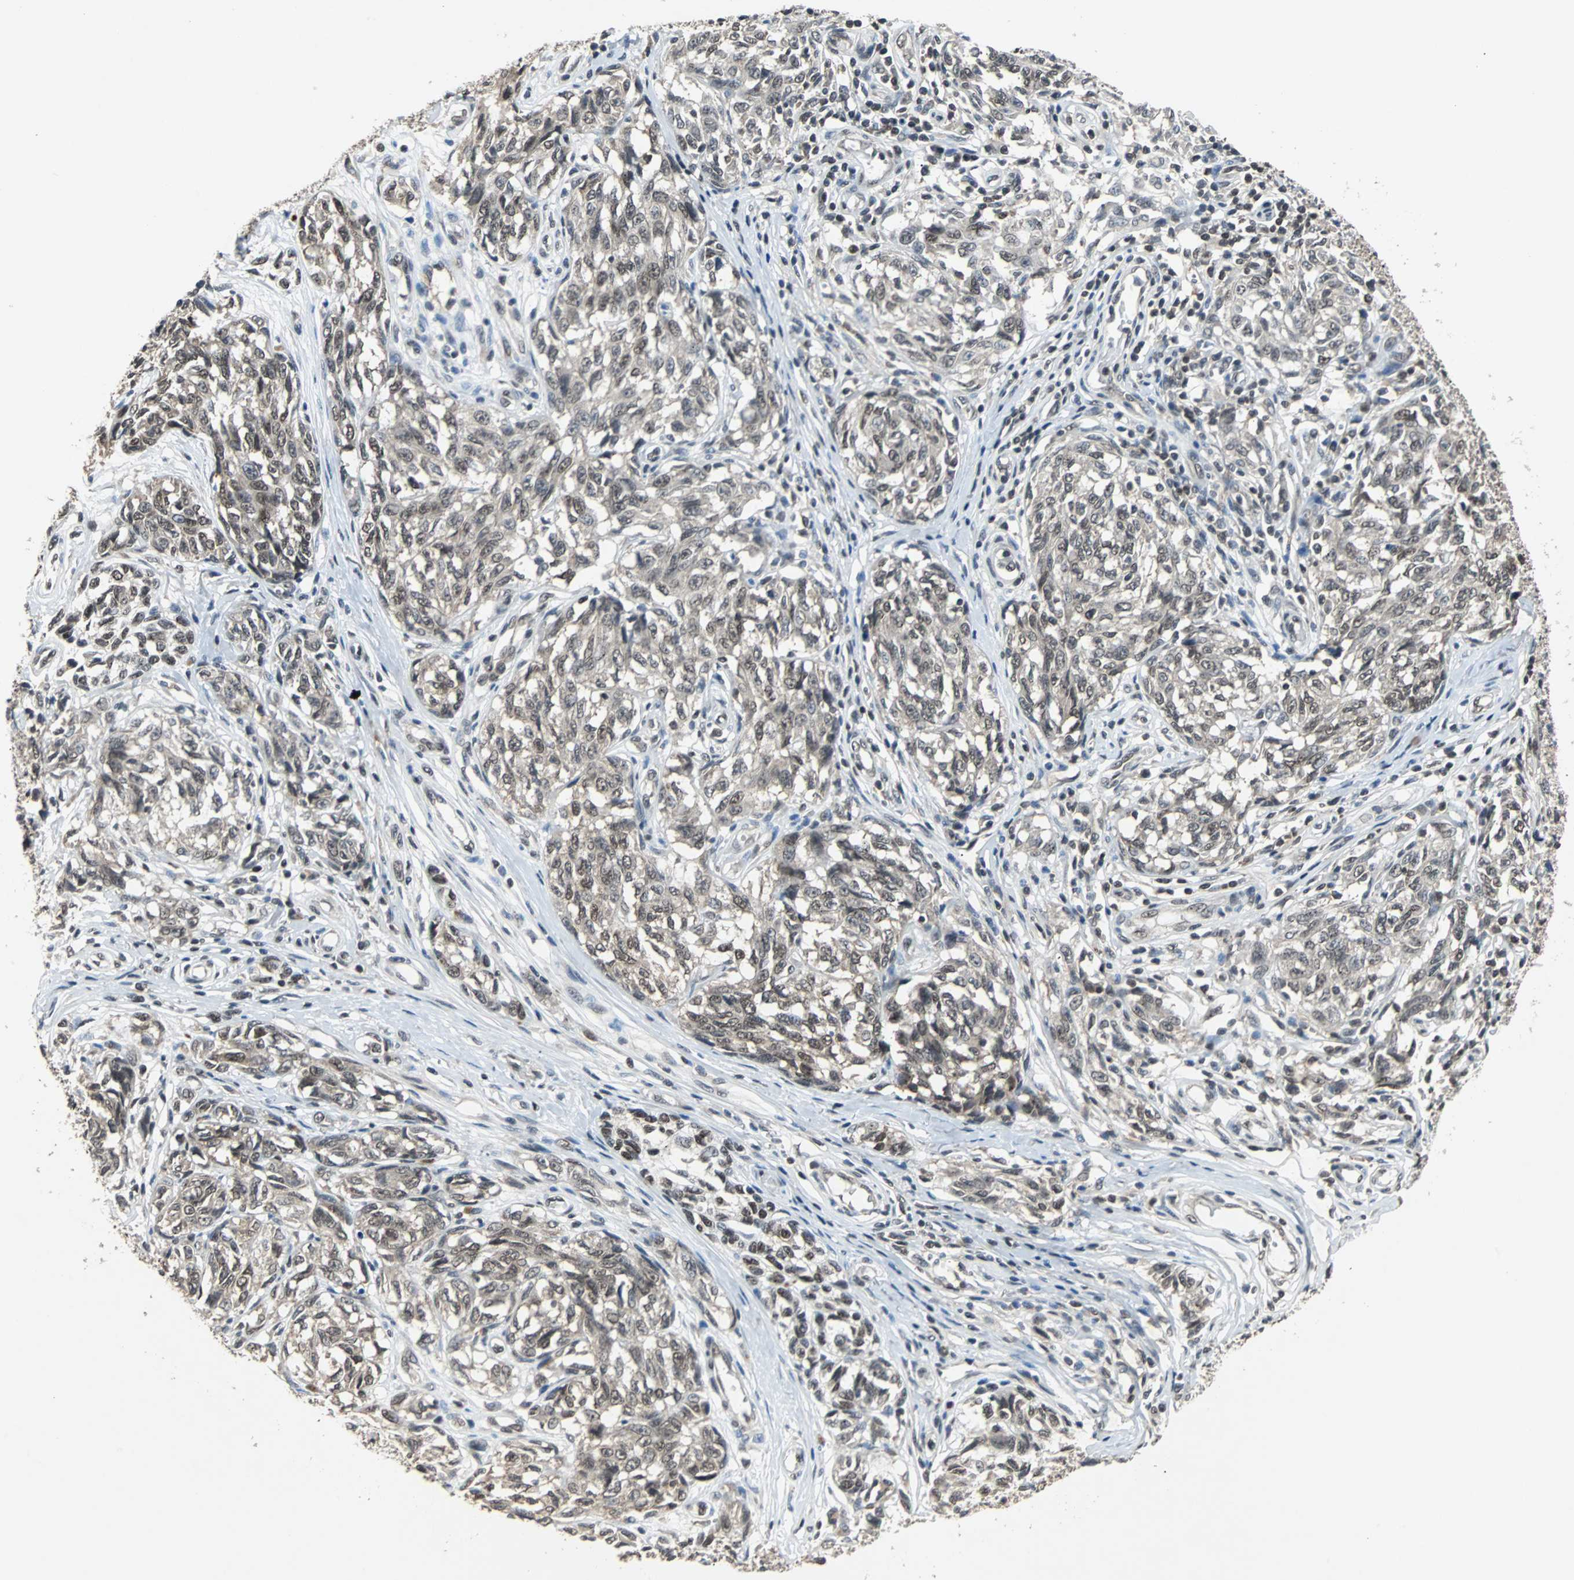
{"staining": {"intensity": "moderate", "quantity": "25%-75%", "location": "nuclear"}, "tissue": "melanoma", "cell_type": "Tumor cells", "image_type": "cancer", "snomed": [{"axis": "morphology", "description": "Malignant melanoma, NOS"}, {"axis": "topography", "description": "Skin"}], "caption": "This is a photomicrograph of immunohistochemistry staining of melanoma, which shows moderate staining in the nuclear of tumor cells.", "gene": "PHC1", "patient": {"sex": "female", "age": 64}}